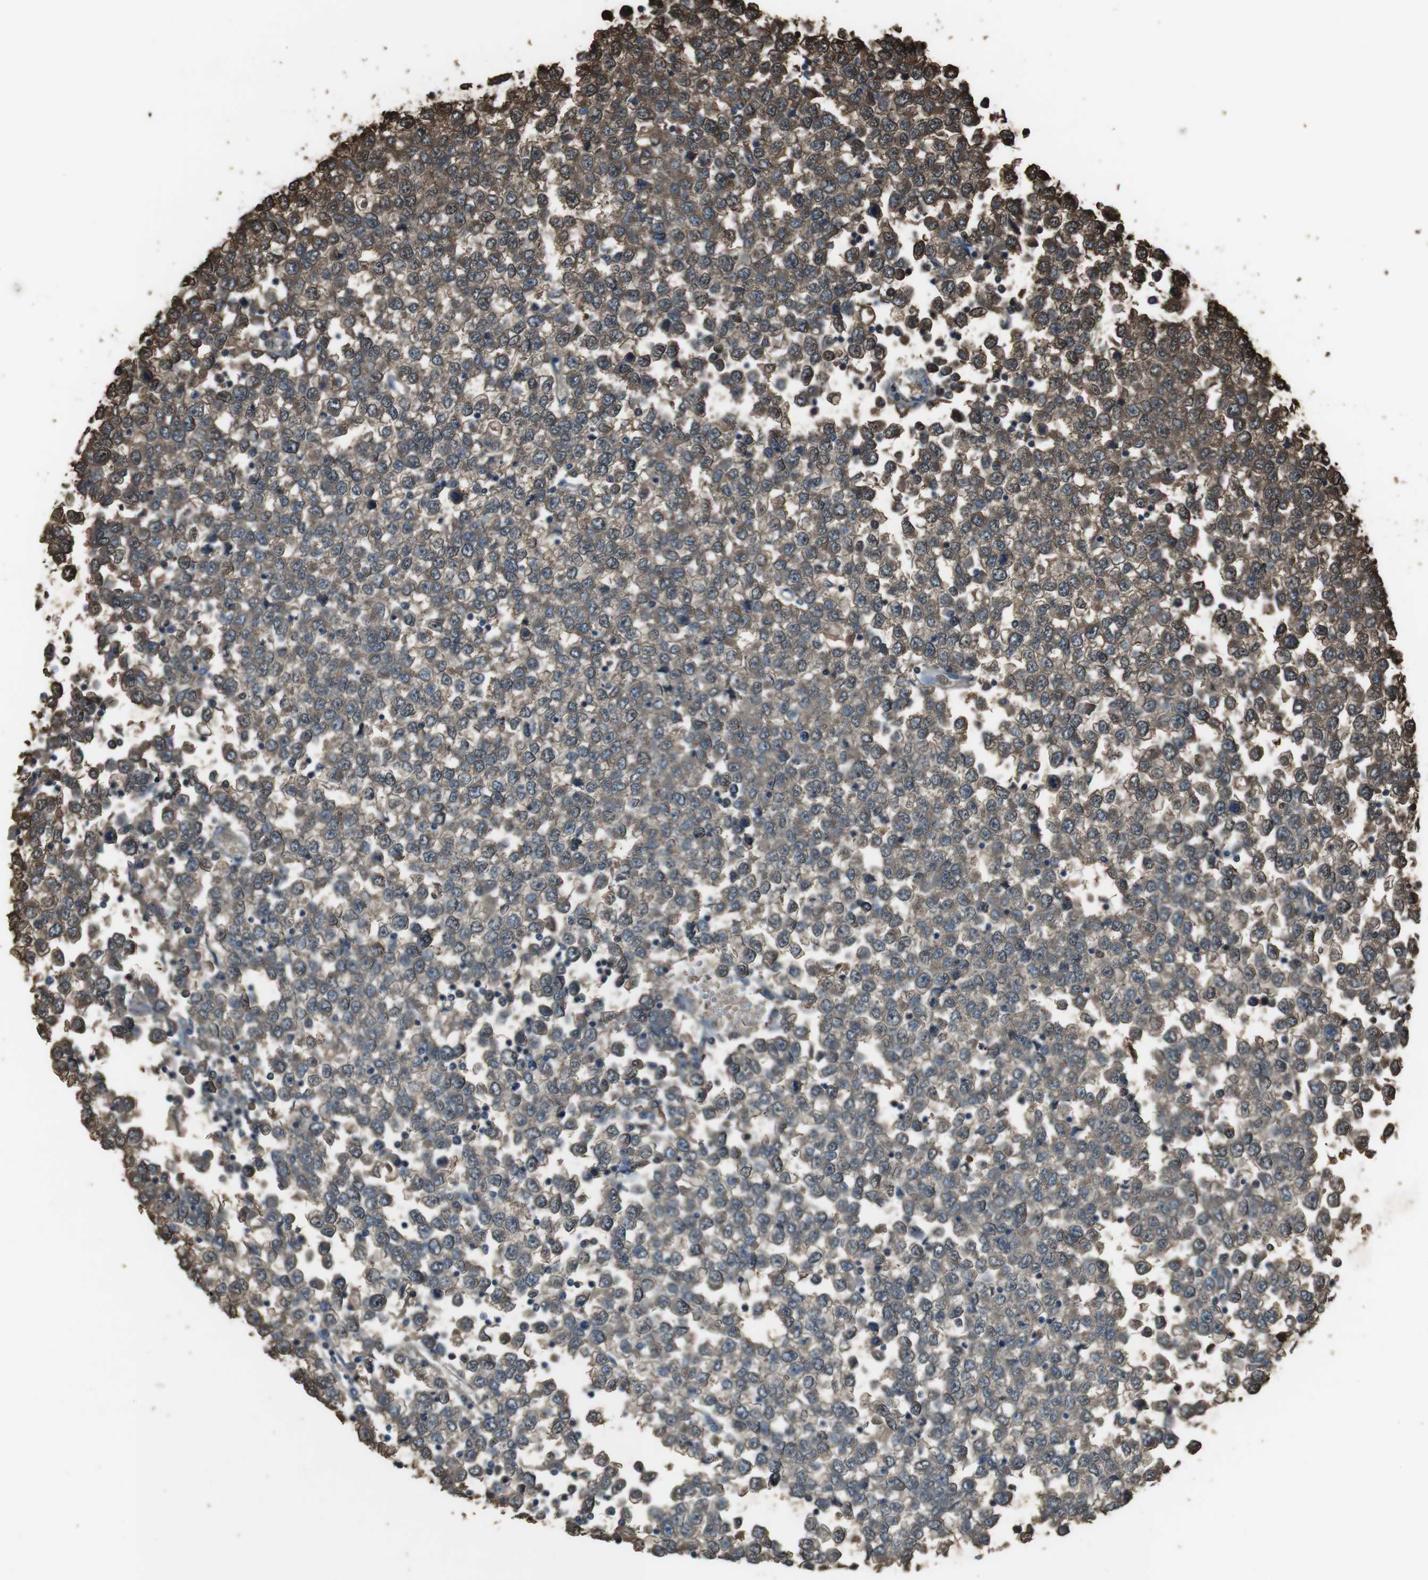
{"staining": {"intensity": "moderate", "quantity": ">75%", "location": "cytoplasmic/membranous,nuclear"}, "tissue": "testis cancer", "cell_type": "Tumor cells", "image_type": "cancer", "snomed": [{"axis": "morphology", "description": "Seminoma, NOS"}, {"axis": "topography", "description": "Testis"}], "caption": "Testis cancer stained for a protein (brown) shows moderate cytoplasmic/membranous and nuclear positive positivity in approximately >75% of tumor cells.", "gene": "TWSG1", "patient": {"sex": "male", "age": 65}}